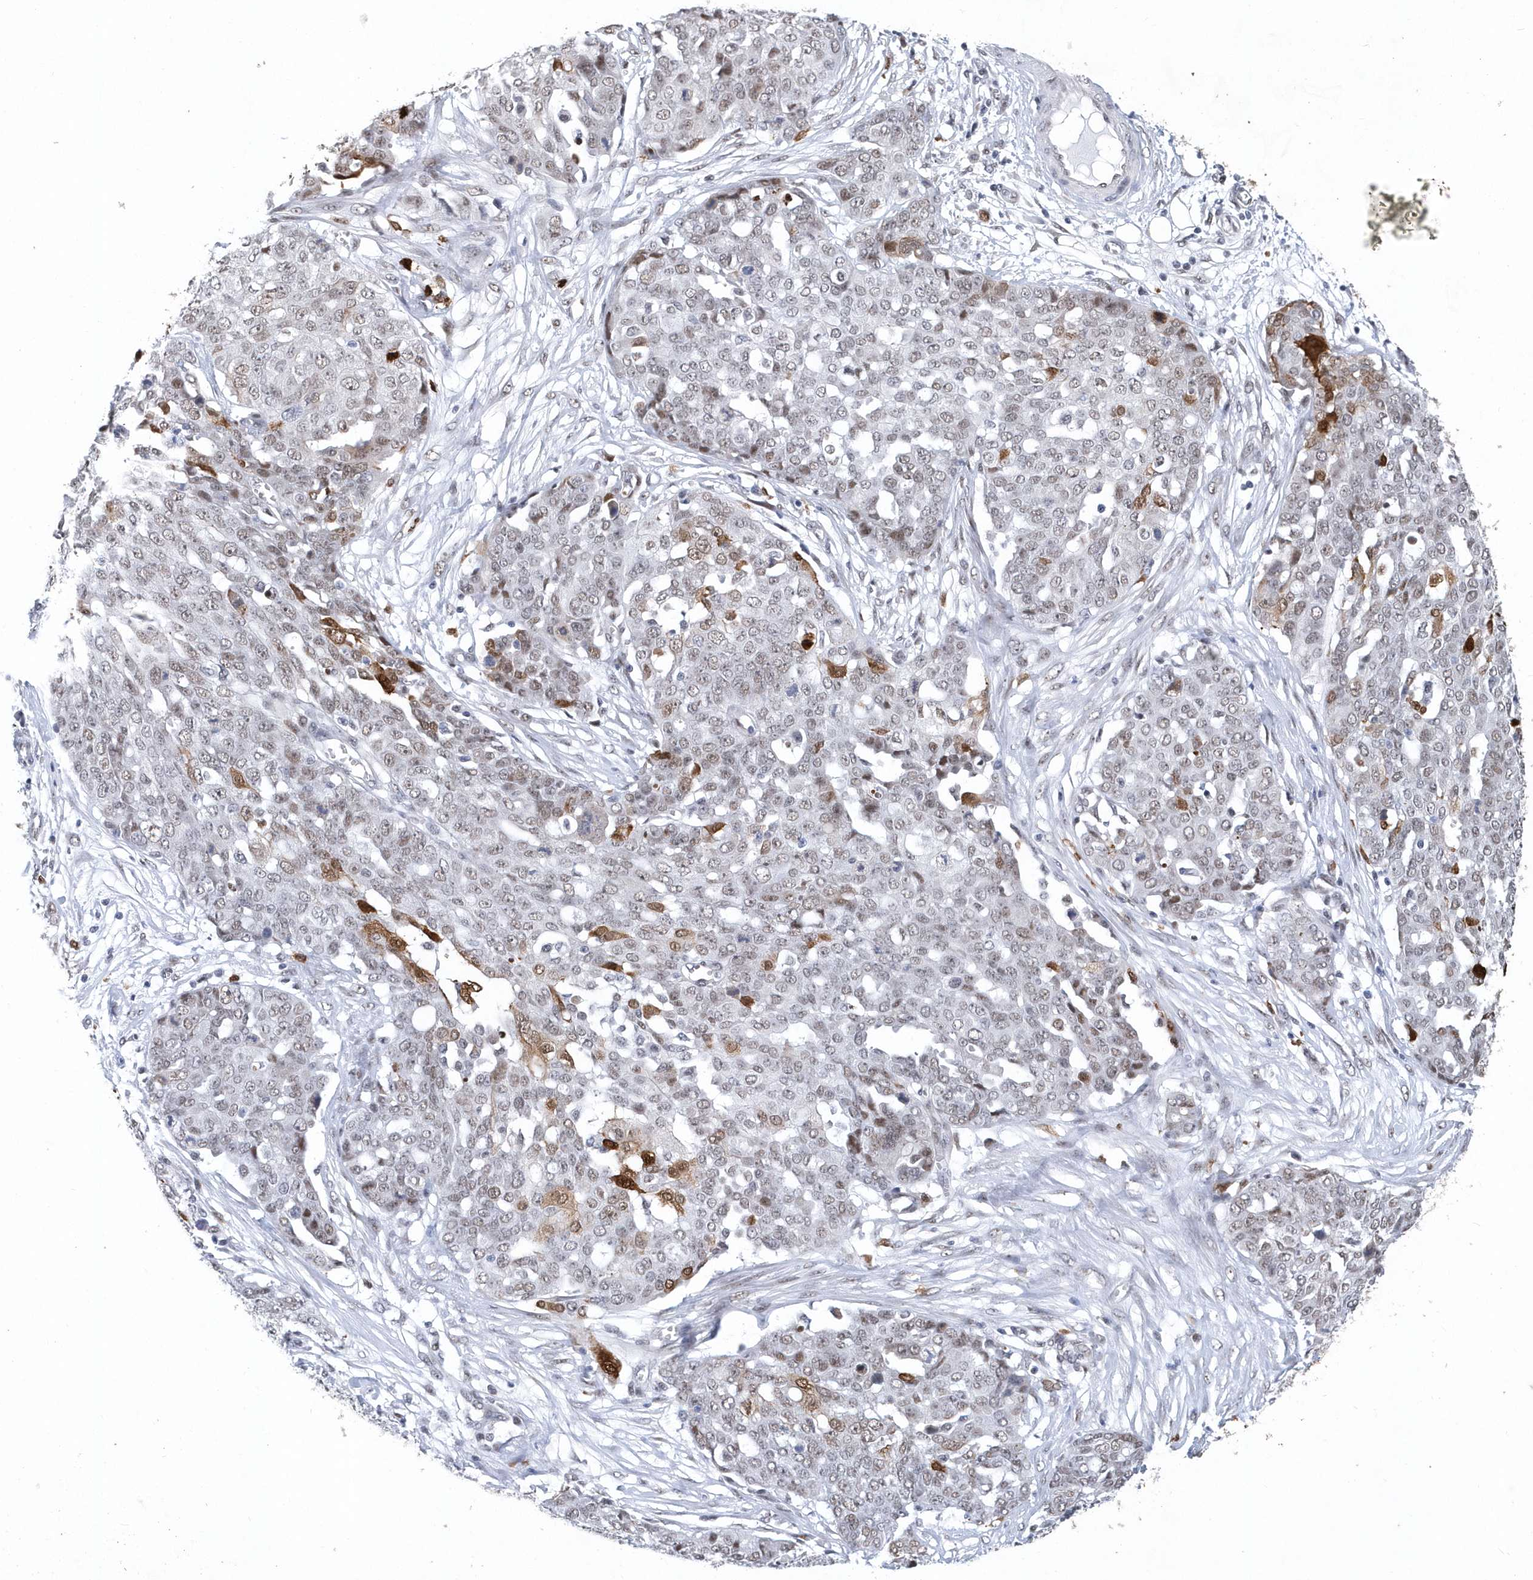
{"staining": {"intensity": "moderate", "quantity": "<25%", "location": "nuclear"}, "tissue": "ovarian cancer", "cell_type": "Tumor cells", "image_type": "cancer", "snomed": [{"axis": "morphology", "description": "Cystadenocarcinoma, serous, NOS"}, {"axis": "topography", "description": "Soft tissue"}, {"axis": "topography", "description": "Ovary"}], "caption": "A photomicrograph of human ovarian cancer stained for a protein shows moderate nuclear brown staining in tumor cells. The staining was performed using DAB to visualize the protein expression in brown, while the nuclei were stained in blue with hematoxylin (Magnification: 20x).", "gene": "RPP30", "patient": {"sex": "female", "age": 57}}